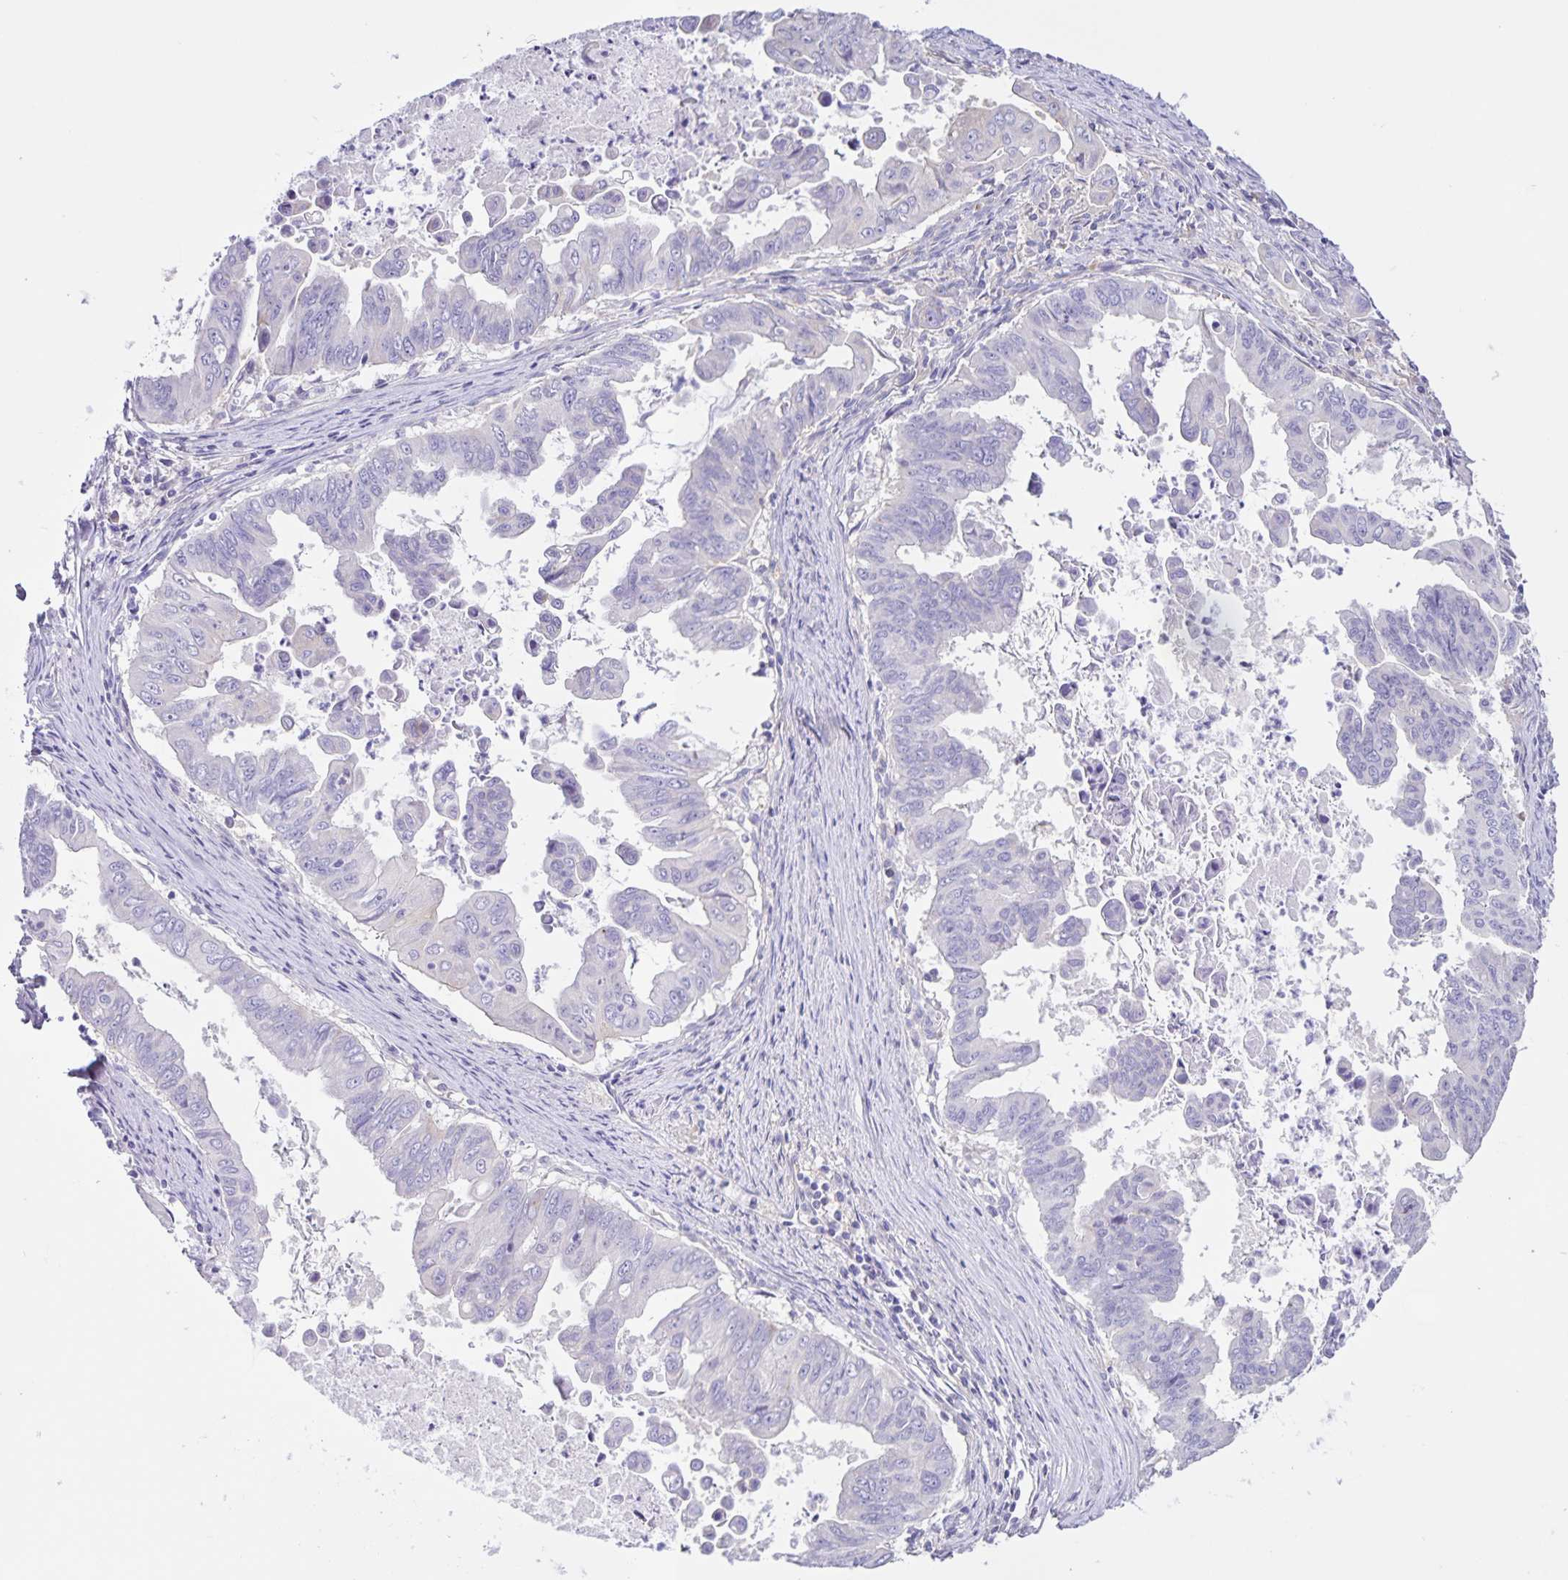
{"staining": {"intensity": "negative", "quantity": "none", "location": "none"}, "tissue": "stomach cancer", "cell_type": "Tumor cells", "image_type": "cancer", "snomed": [{"axis": "morphology", "description": "Adenocarcinoma, NOS"}, {"axis": "topography", "description": "Stomach, upper"}], "caption": "A photomicrograph of stomach adenocarcinoma stained for a protein exhibits no brown staining in tumor cells.", "gene": "BOLL", "patient": {"sex": "male", "age": 80}}